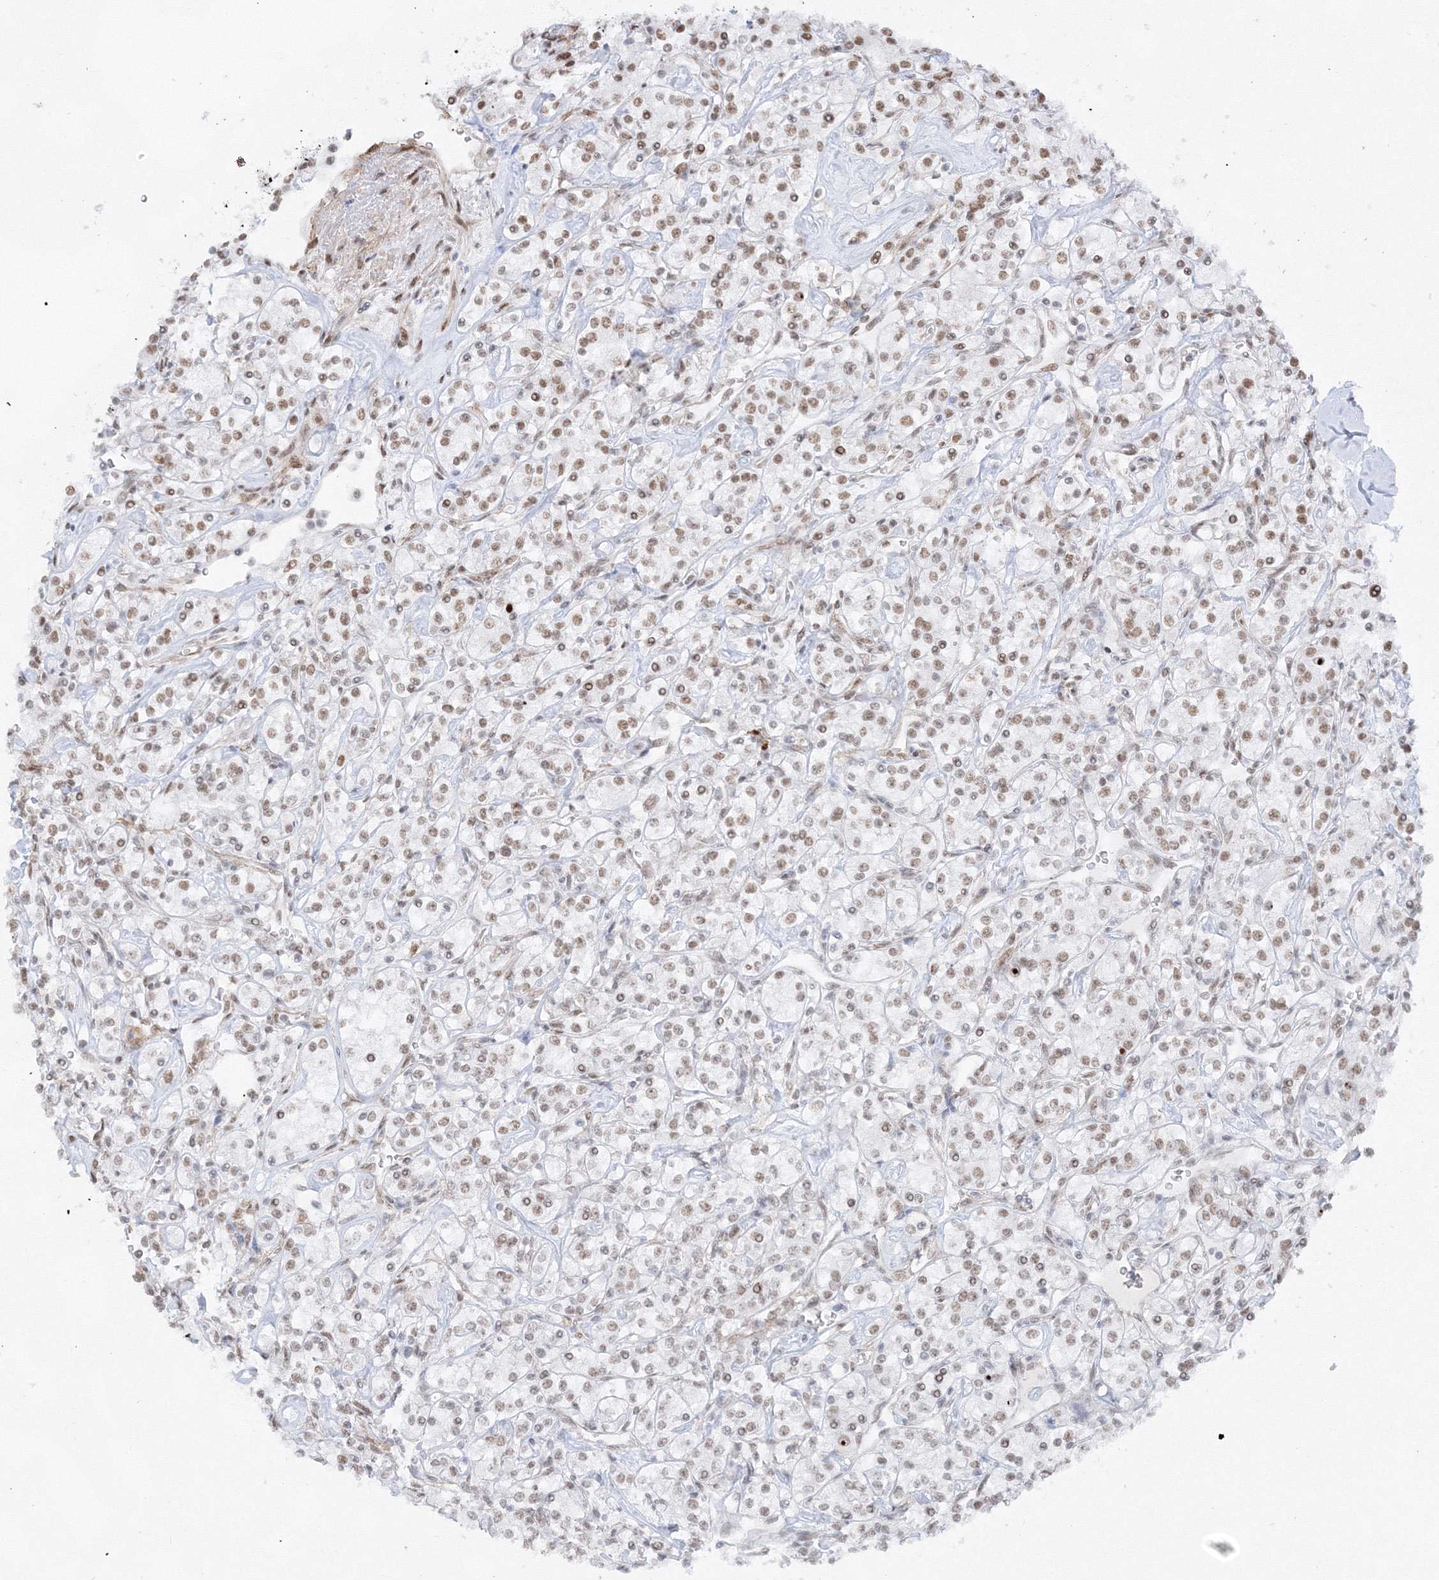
{"staining": {"intensity": "moderate", "quantity": ">75%", "location": "nuclear"}, "tissue": "renal cancer", "cell_type": "Tumor cells", "image_type": "cancer", "snomed": [{"axis": "morphology", "description": "Adenocarcinoma, NOS"}, {"axis": "topography", "description": "Kidney"}], "caption": "Human renal cancer (adenocarcinoma) stained for a protein (brown) exhibits moderate nuclear positive expression in approximately >75% of tumor cells.", "gene": "ZNF638", "patient": {"sex": "male", "age": 77}}